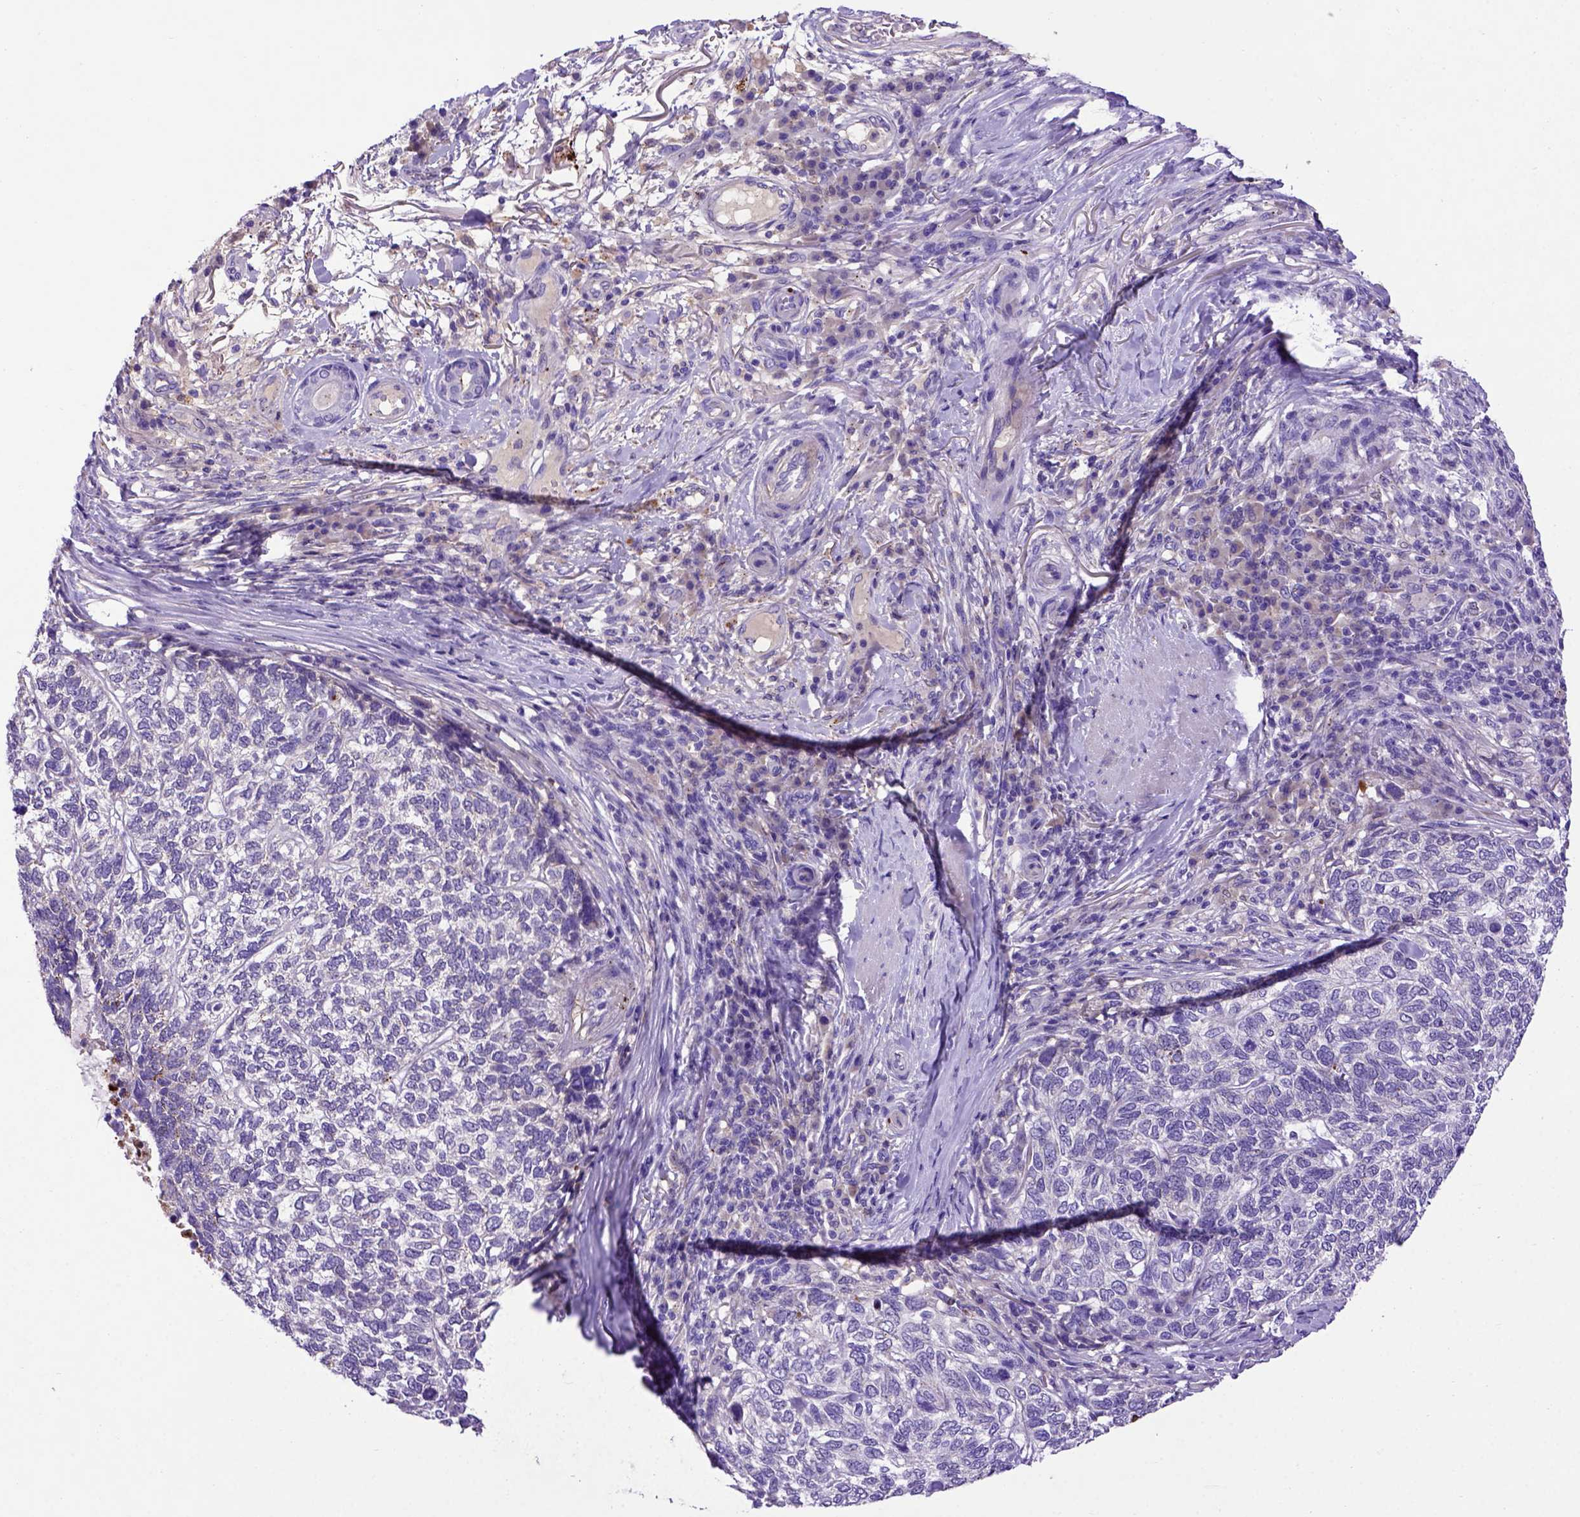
{"staining": {"intensity": "negative", "quantity": "none", "location": "none"}, "tissue": "skin cancer", "cell_type": "Tumor cells", "image_type": "cancer", "snomed": [{"axis": "morphology", "description": "Basal cell carcinoma"}, {"axis": "topography", "description": "Skin"}], "caption": "An immunohistochemistry (IHC) photomicrograph of skin basal cell carcinoma is shown. There is no staining in tumor cells of skin basal cell carcinoma.", "gene": "ADAM12", "patient": {"sex": "female", "age": 65}}